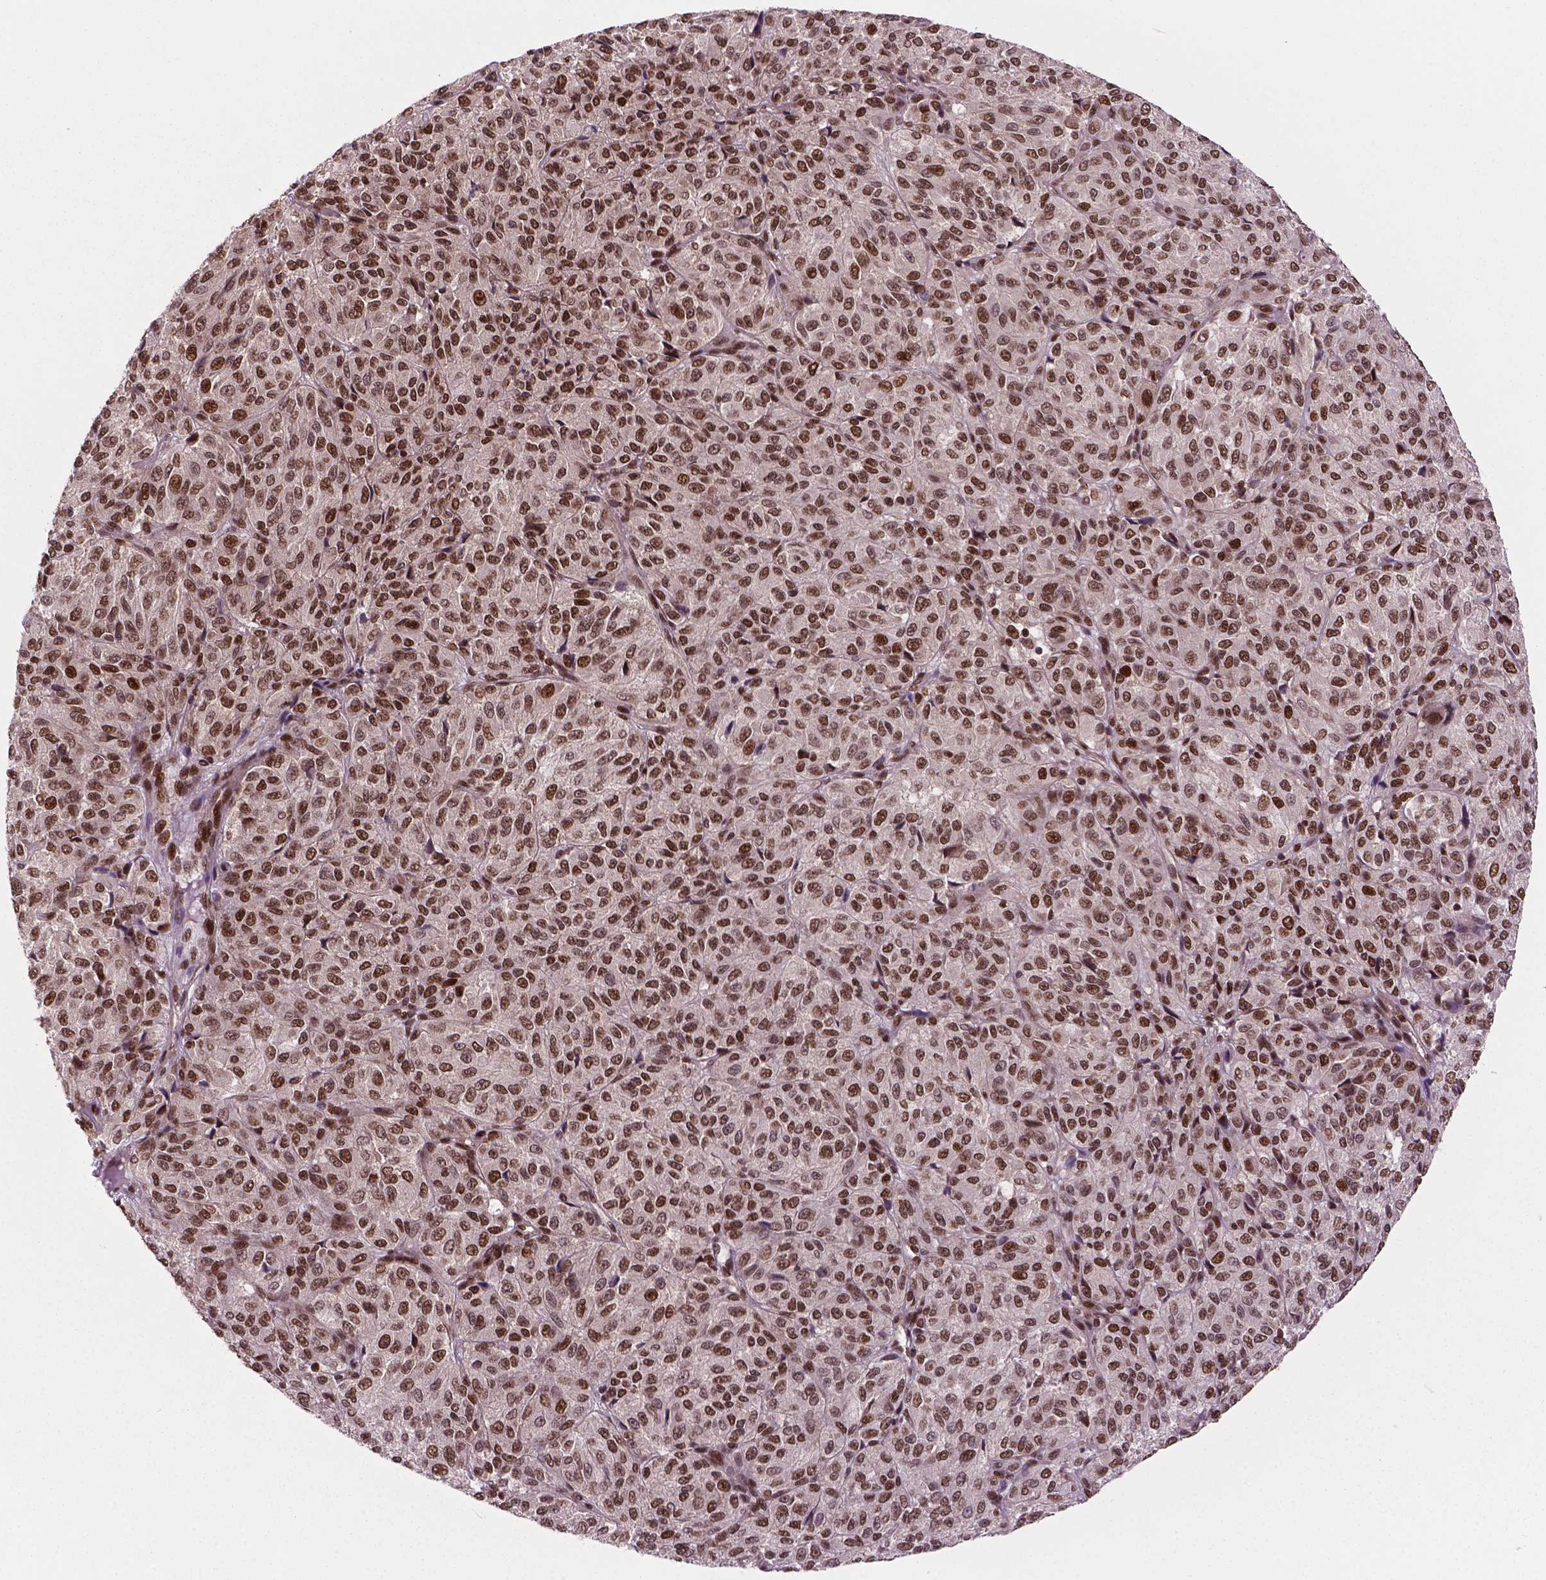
{"staining": {"intensity": "strong", "quantity": ">75%", "location": "nuclear"}, "tissue": "melanoma", "cell_type": "Tumor cells", "image_type": "cancer", "snomed": [{"axis": "morphology", "description": "Malignant melanoma, Metastatic site"}, {"axis": "topography", "description": "Brain"}], "caption": "An IHC micrograph of neoplastic tissue is shown. Protein staining in brown highlights strong nuclear positivity in malignant melanoma (metastatic site) within tumor cells.", "gene": "SIRT6", "patient": {"sex": "female", "age": 56}}